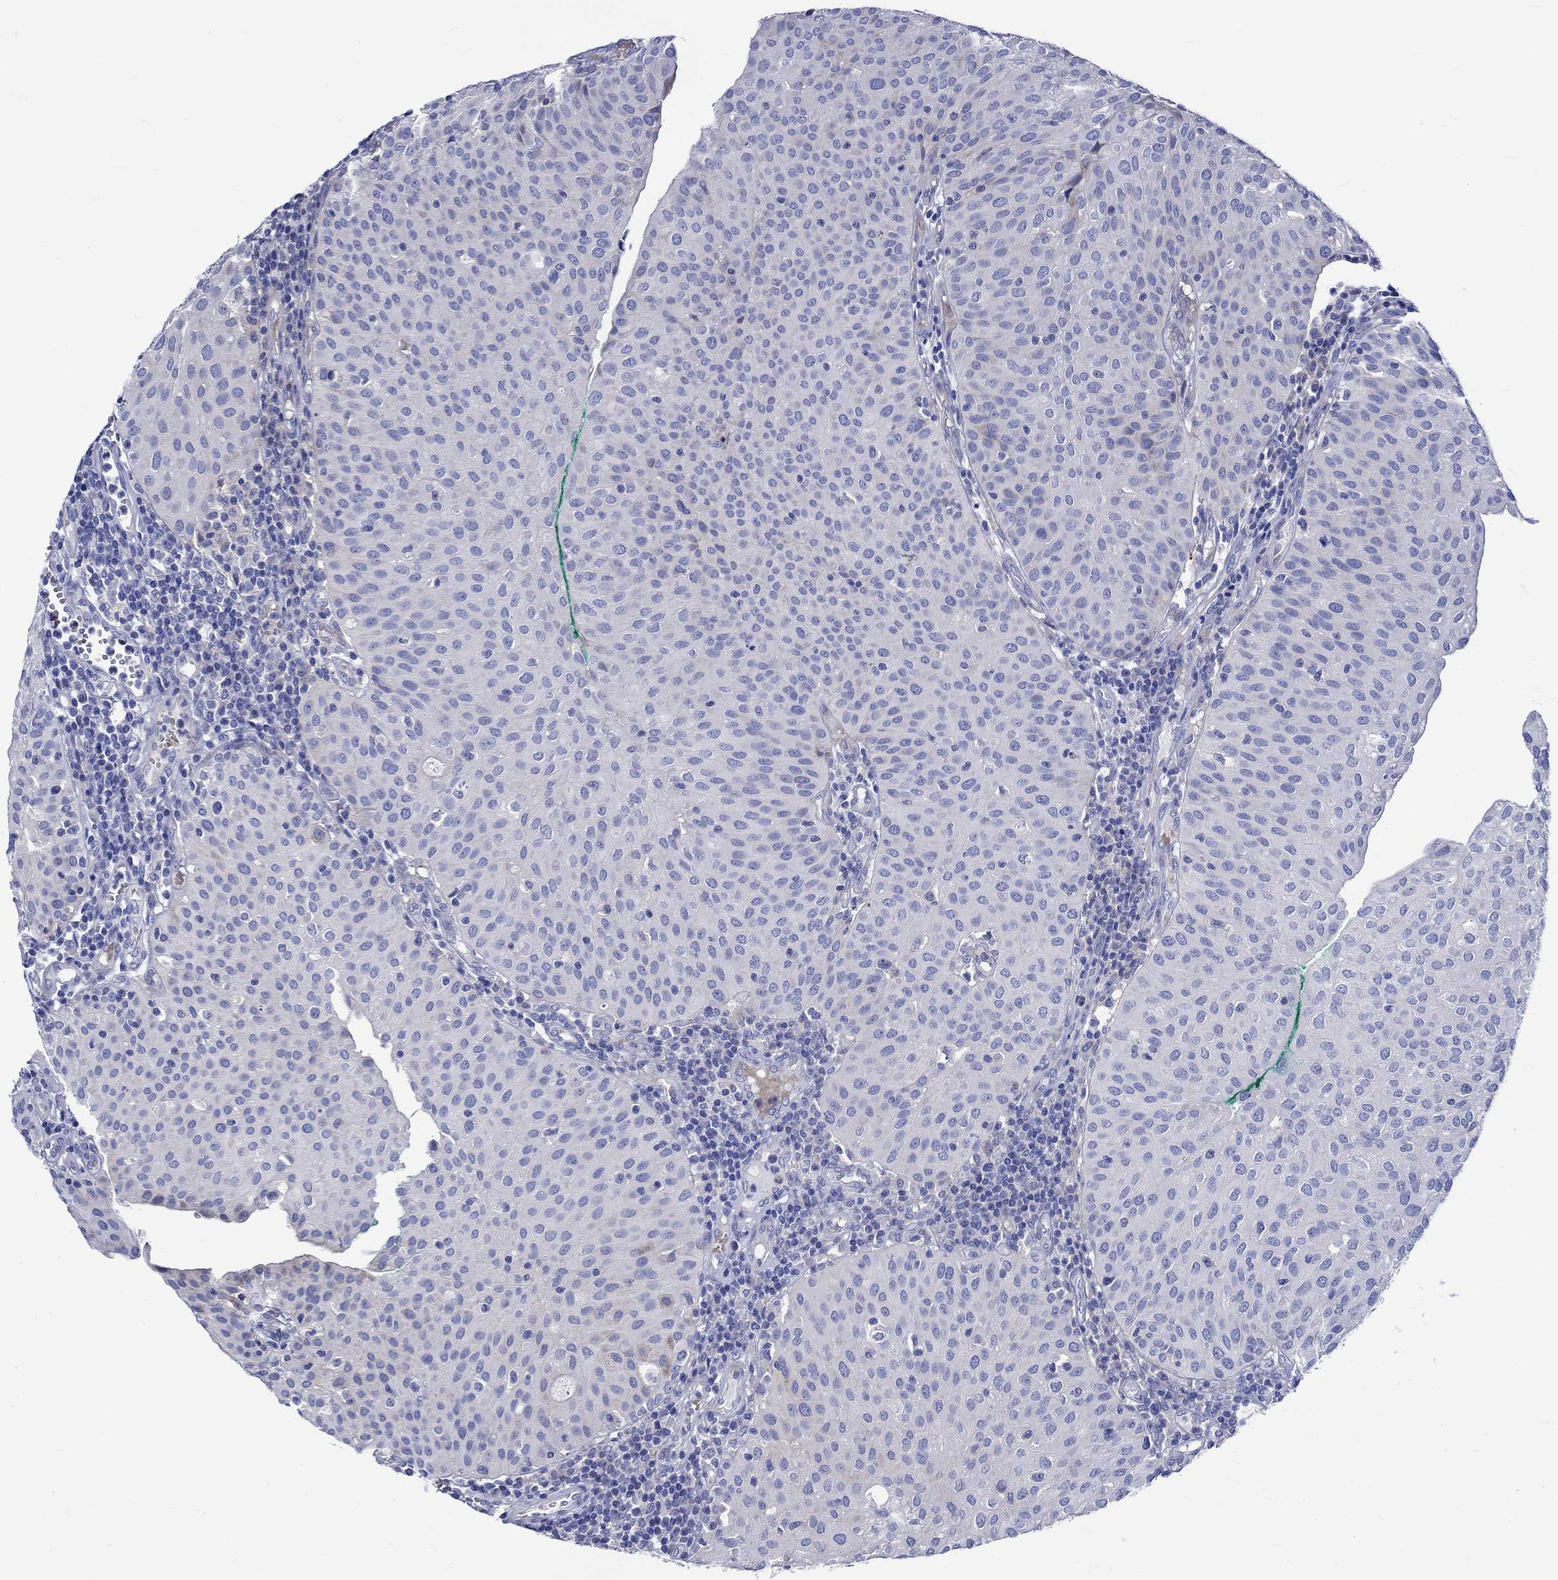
{"staining": {"intensity": "negative", "quantity": "none", "location": "none"}, "tissue": "urothelial cancer", "cell_type": "Tumor cells", "image_type": "cancer", "snomed": [{"axis": "morphology", "description": "Urothelial carcinoma, Low grade"}, {"axis": "topography", "description": "Urinary bladder"}], "caption": "Low-grade urothelial carcinoma was stained to show a protein in brown. There is no significant expression in tumor cells.", "gene": "NRIP3", "patient": {"sex": "male", "age": 54}}